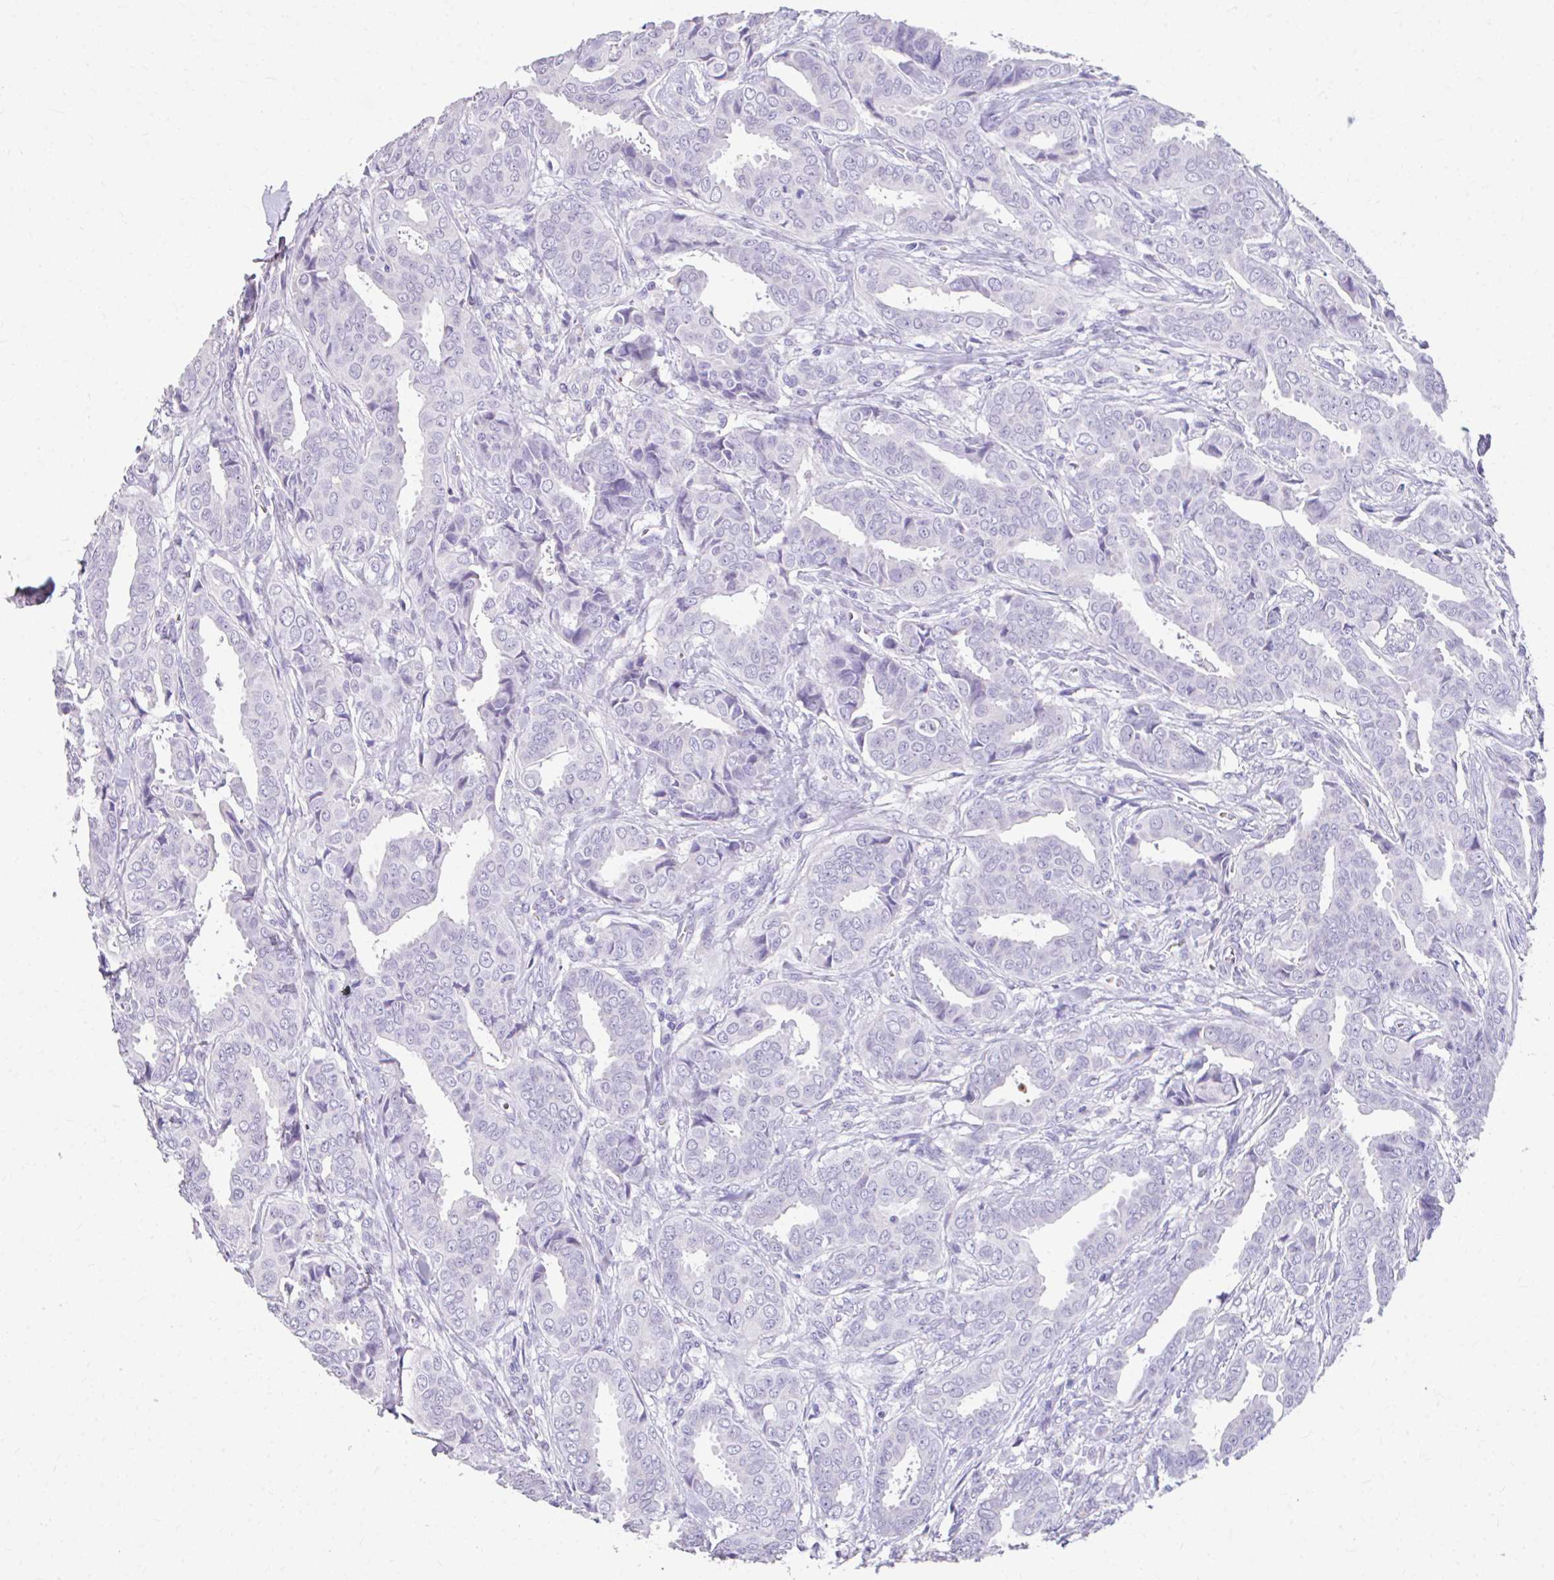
{"staining": {"intensity": "negative", "quantity": "none", "location": "none"}, "tissue": "breast cancer", "cell_type": "Tumor cells", "image_type": "cancer", "snomed": [{"axis": "morphology", "description": "Duct carcinoma"}, {"axis": "topography", "description": "Breast"}], "caption": "This is an immunohistochemistry photomicrograph of breast cancer. There is no staining in tumor cells.", "gene": "CFH", "patient": {"sex": "female", "age": 45}}